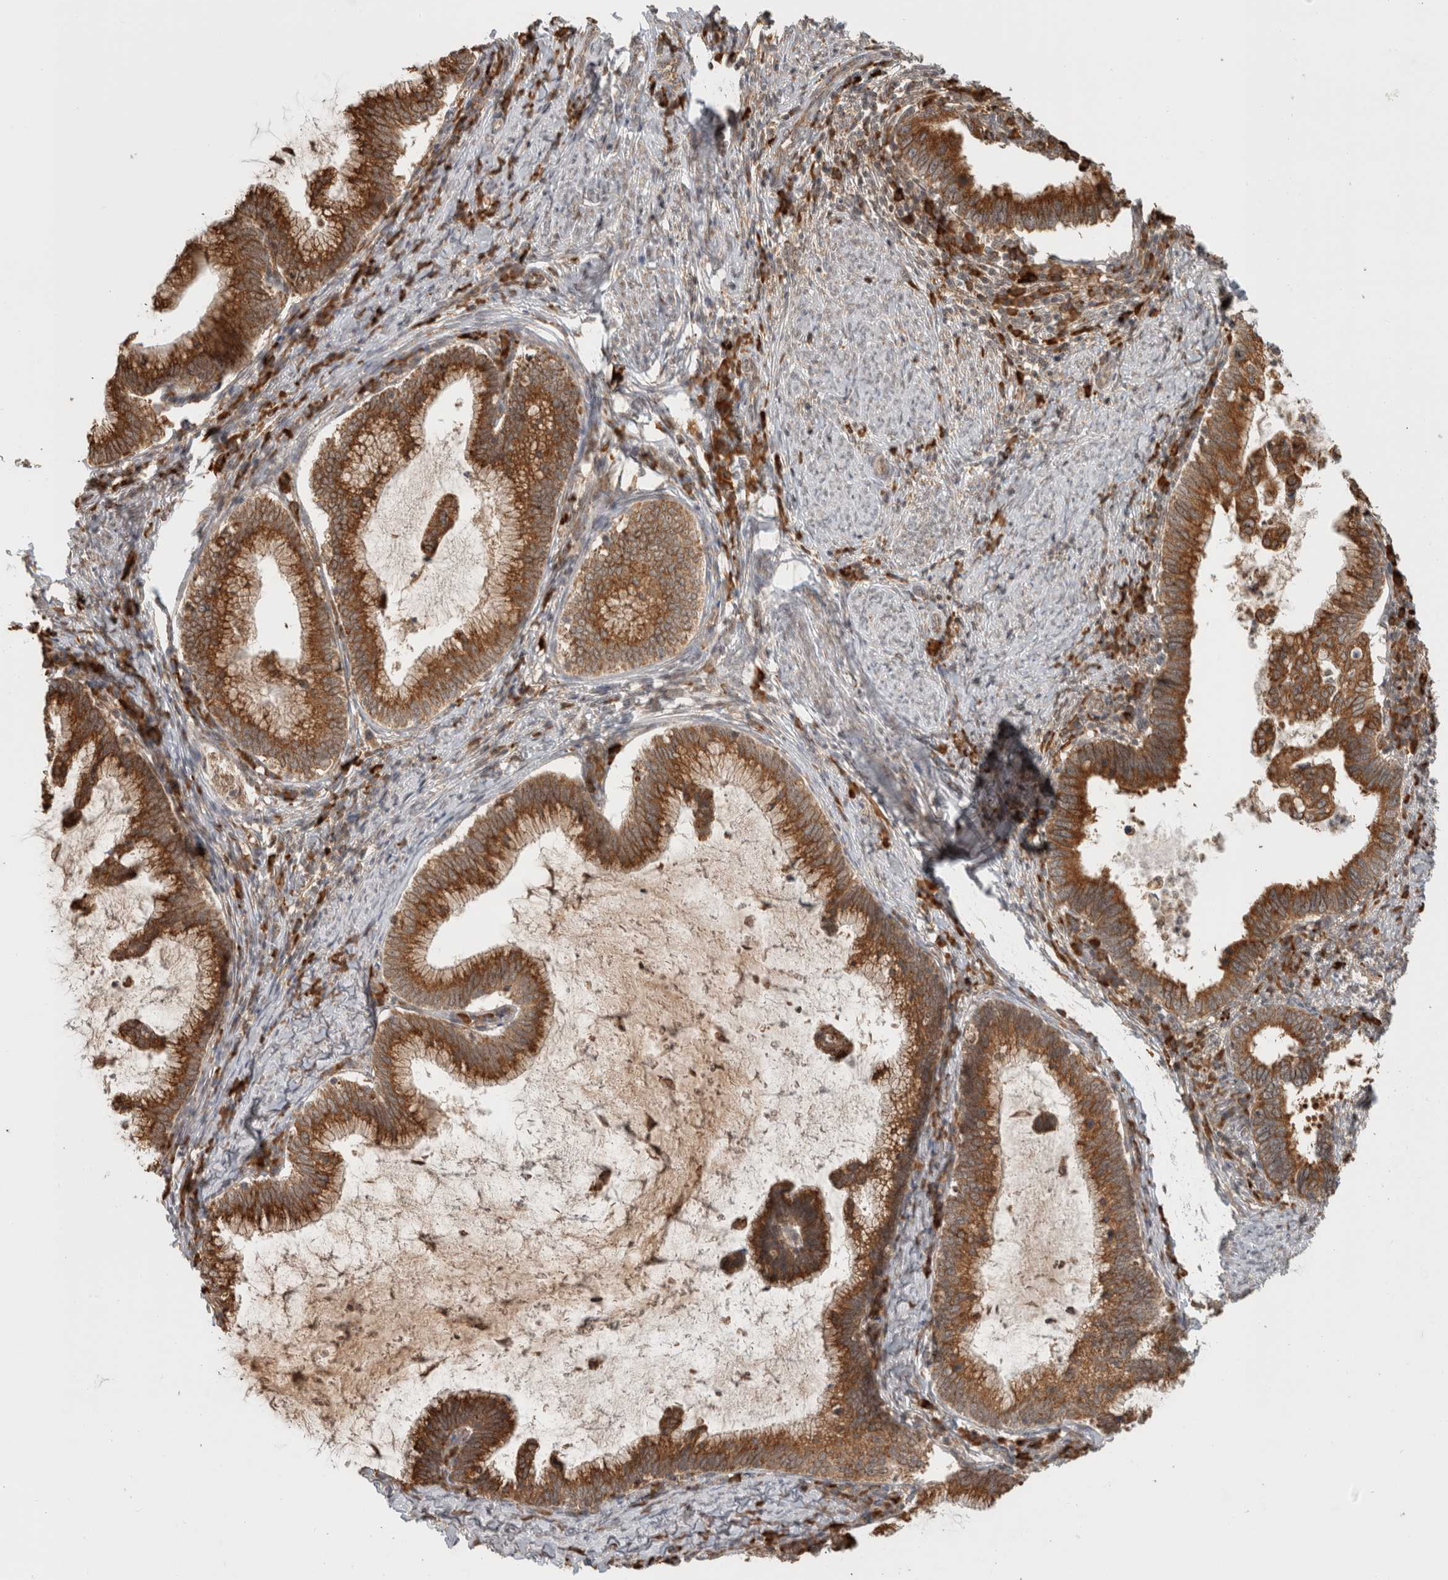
{"staining": {"intensity": "strong", "quantity": ">75%", "location": "cytoplasmic/membranous"}, "tissue": "cervical cancer", "cell_type": "Tumor cells", "image_type": "cancer", "snomed": [{"axis": "morphology", "description": "Adenocarcinoma, NOS"}, {"axis": "topography", "description": "Cervix"}], "caption": "Immunohistochemical staining of cervical cancer (adenocarcinoma) exhibits strong cytoplasmic/membranous protein positivity in about >75% of tumor cells.", "gene": "MS4A7", "patient": {"sex": "female", "age": 36}}